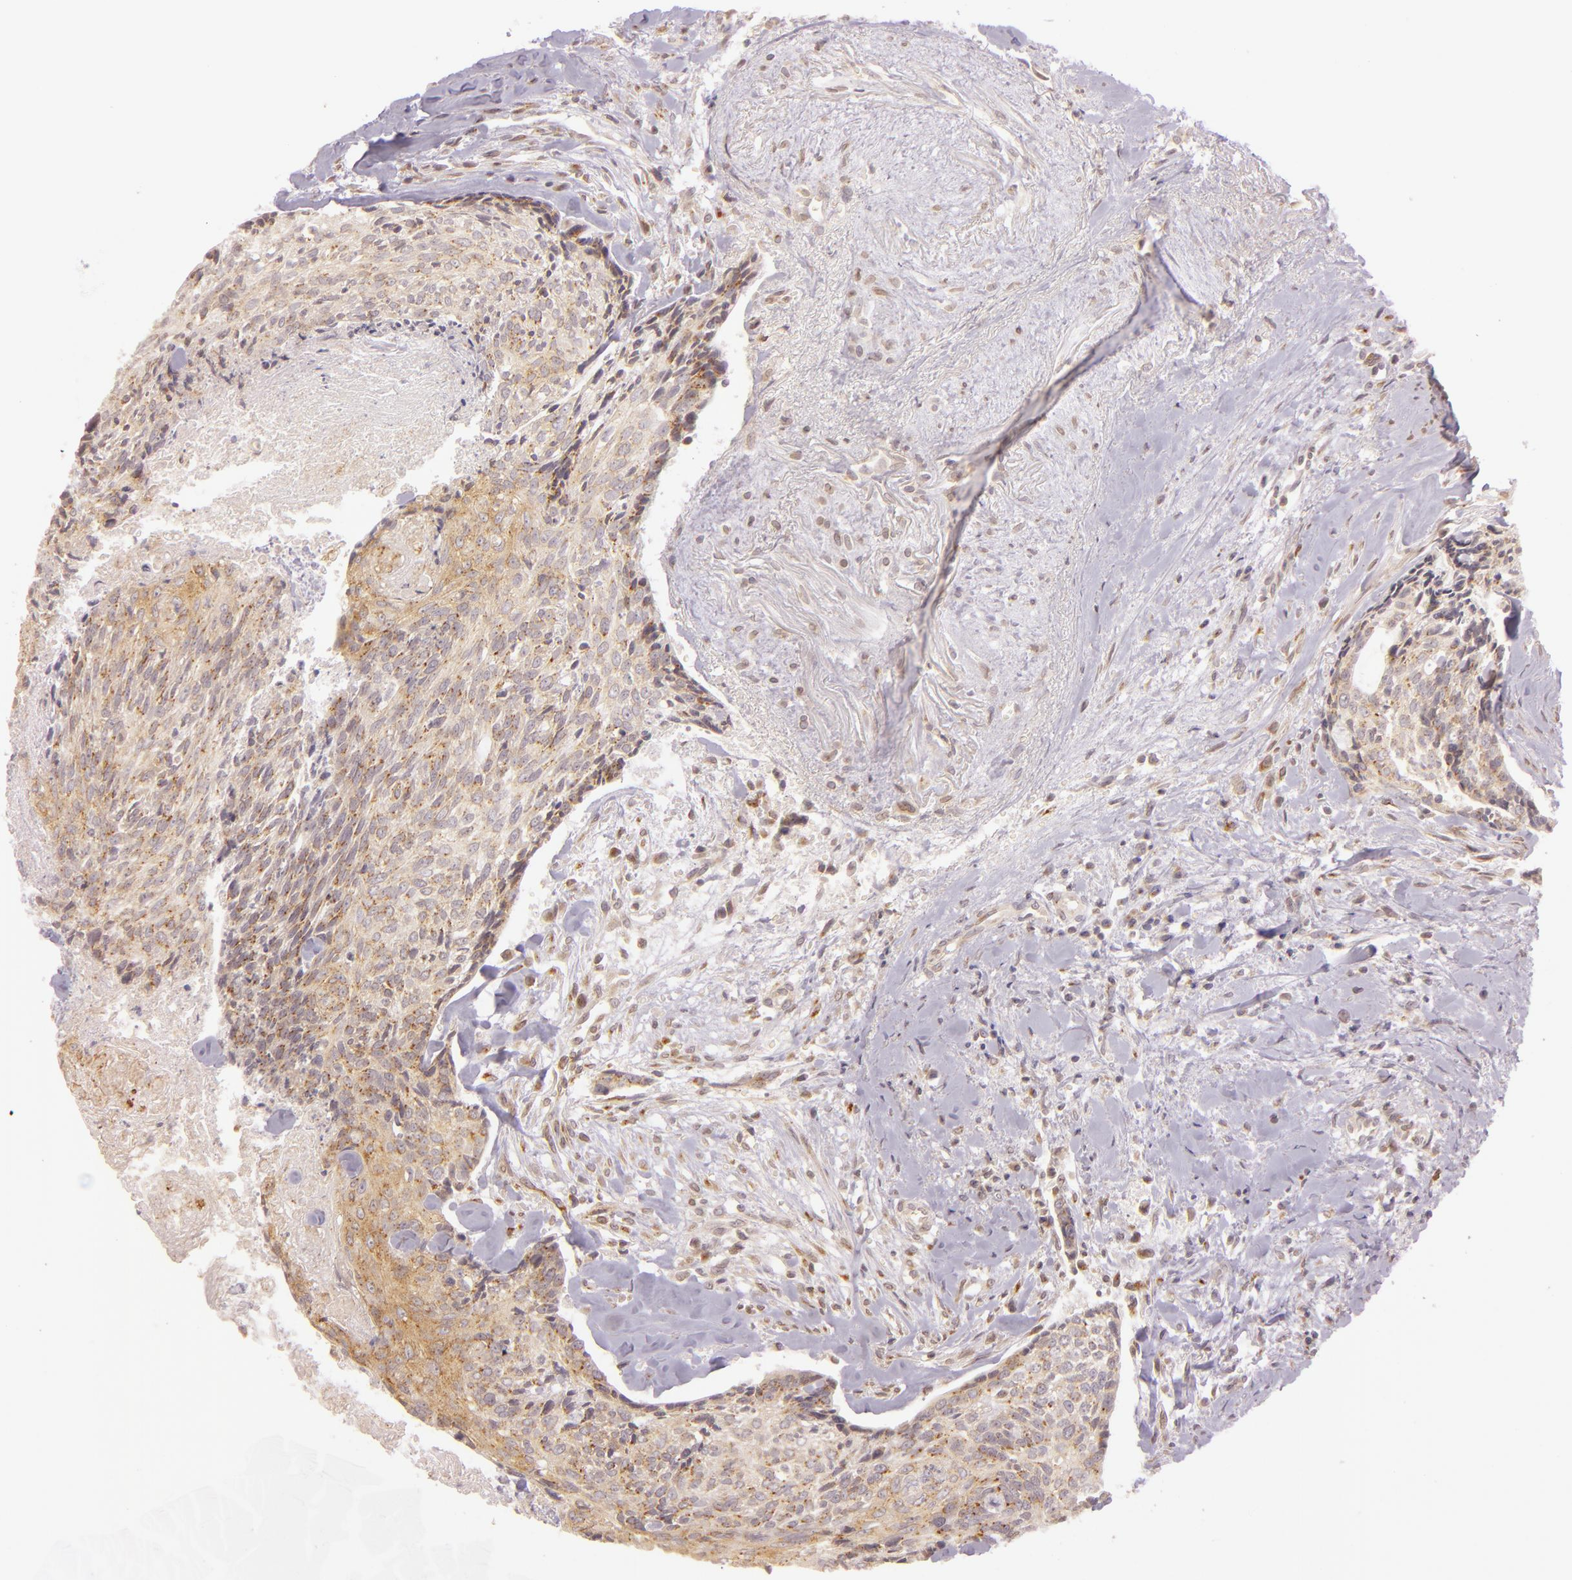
{"staining": {"intensity": "moderate", "quantity": ">75%", "location": "cytoplasmic/membranous"}, "tissue": "head and neck cancer", "cell_type": "Tumor cells", "image_type": "cancer", "snomed": [{"axis": "morphology", "description": "Squamous cell carcinoma, NOS"}, {"axis": "topography", "description": "Salivary gland"}, {"axis": "topography", "description": "Head-Neck"}], "caption": "A brown stain labels moderate cytoplasmic/membranous positivity of a protein in human head and neck cancer tumor cells.", "gene": "LGMN", "patient": {"sex": "male", "age": 70}}